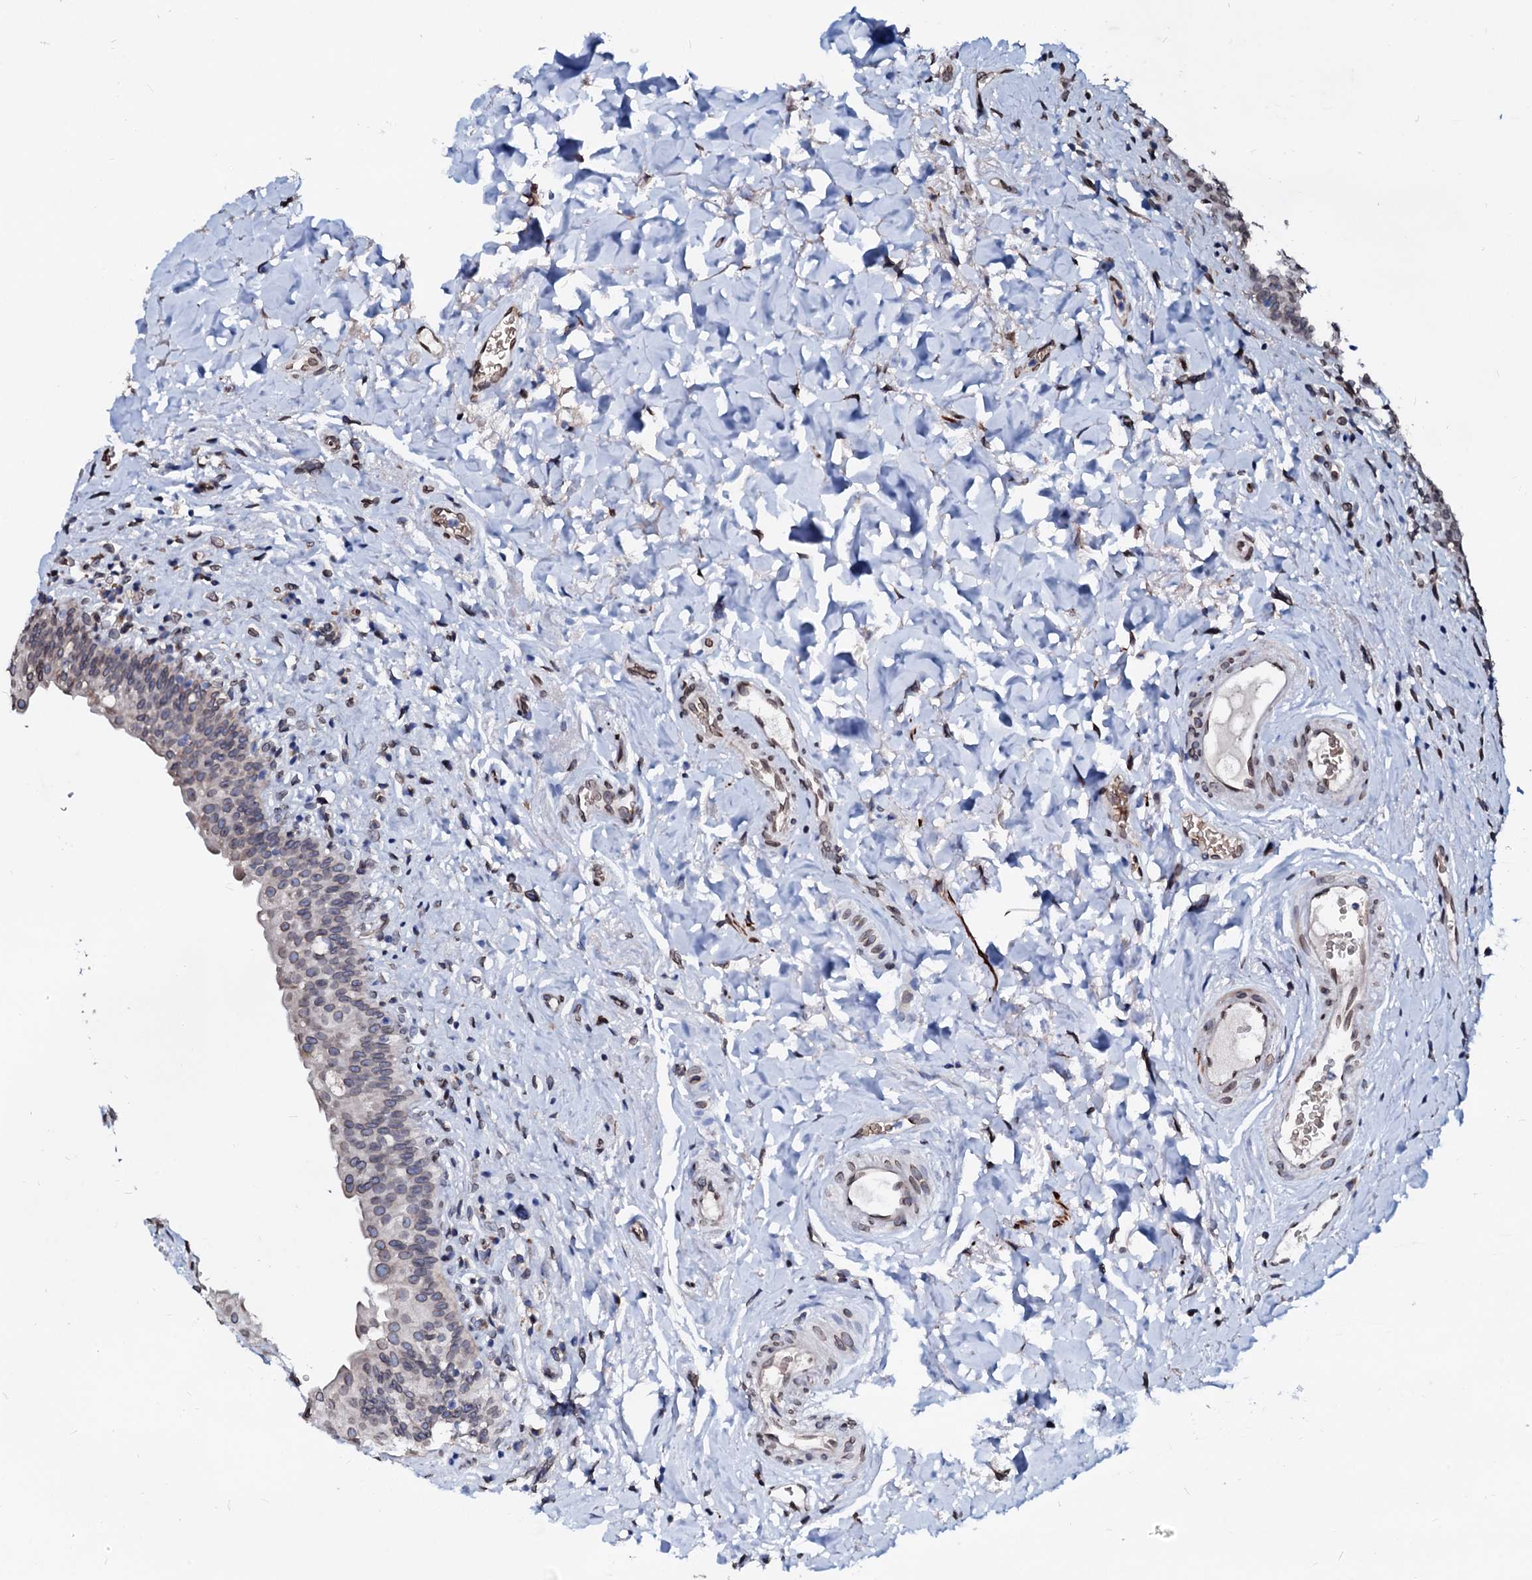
{"staining": {"intensity": "weak", "quantity": "<25%", "location": "cytoplasmic/membranous,nuclear"}, "tissue": "urinary bladder", "cell_type": "Urothelial cells", "image_type": "normal", "snomed": [{"axis": "morphology", "description": "Normal tissue, NOS"}, {"axis": "topography", "description": "Urinary bladder"}], "caption": "Human urinary bladder stained for a protein using IHC reveals no positivity in urothelial cells.", "gene": "NRP2", "patient": {"sex": "male", "age": 83}}